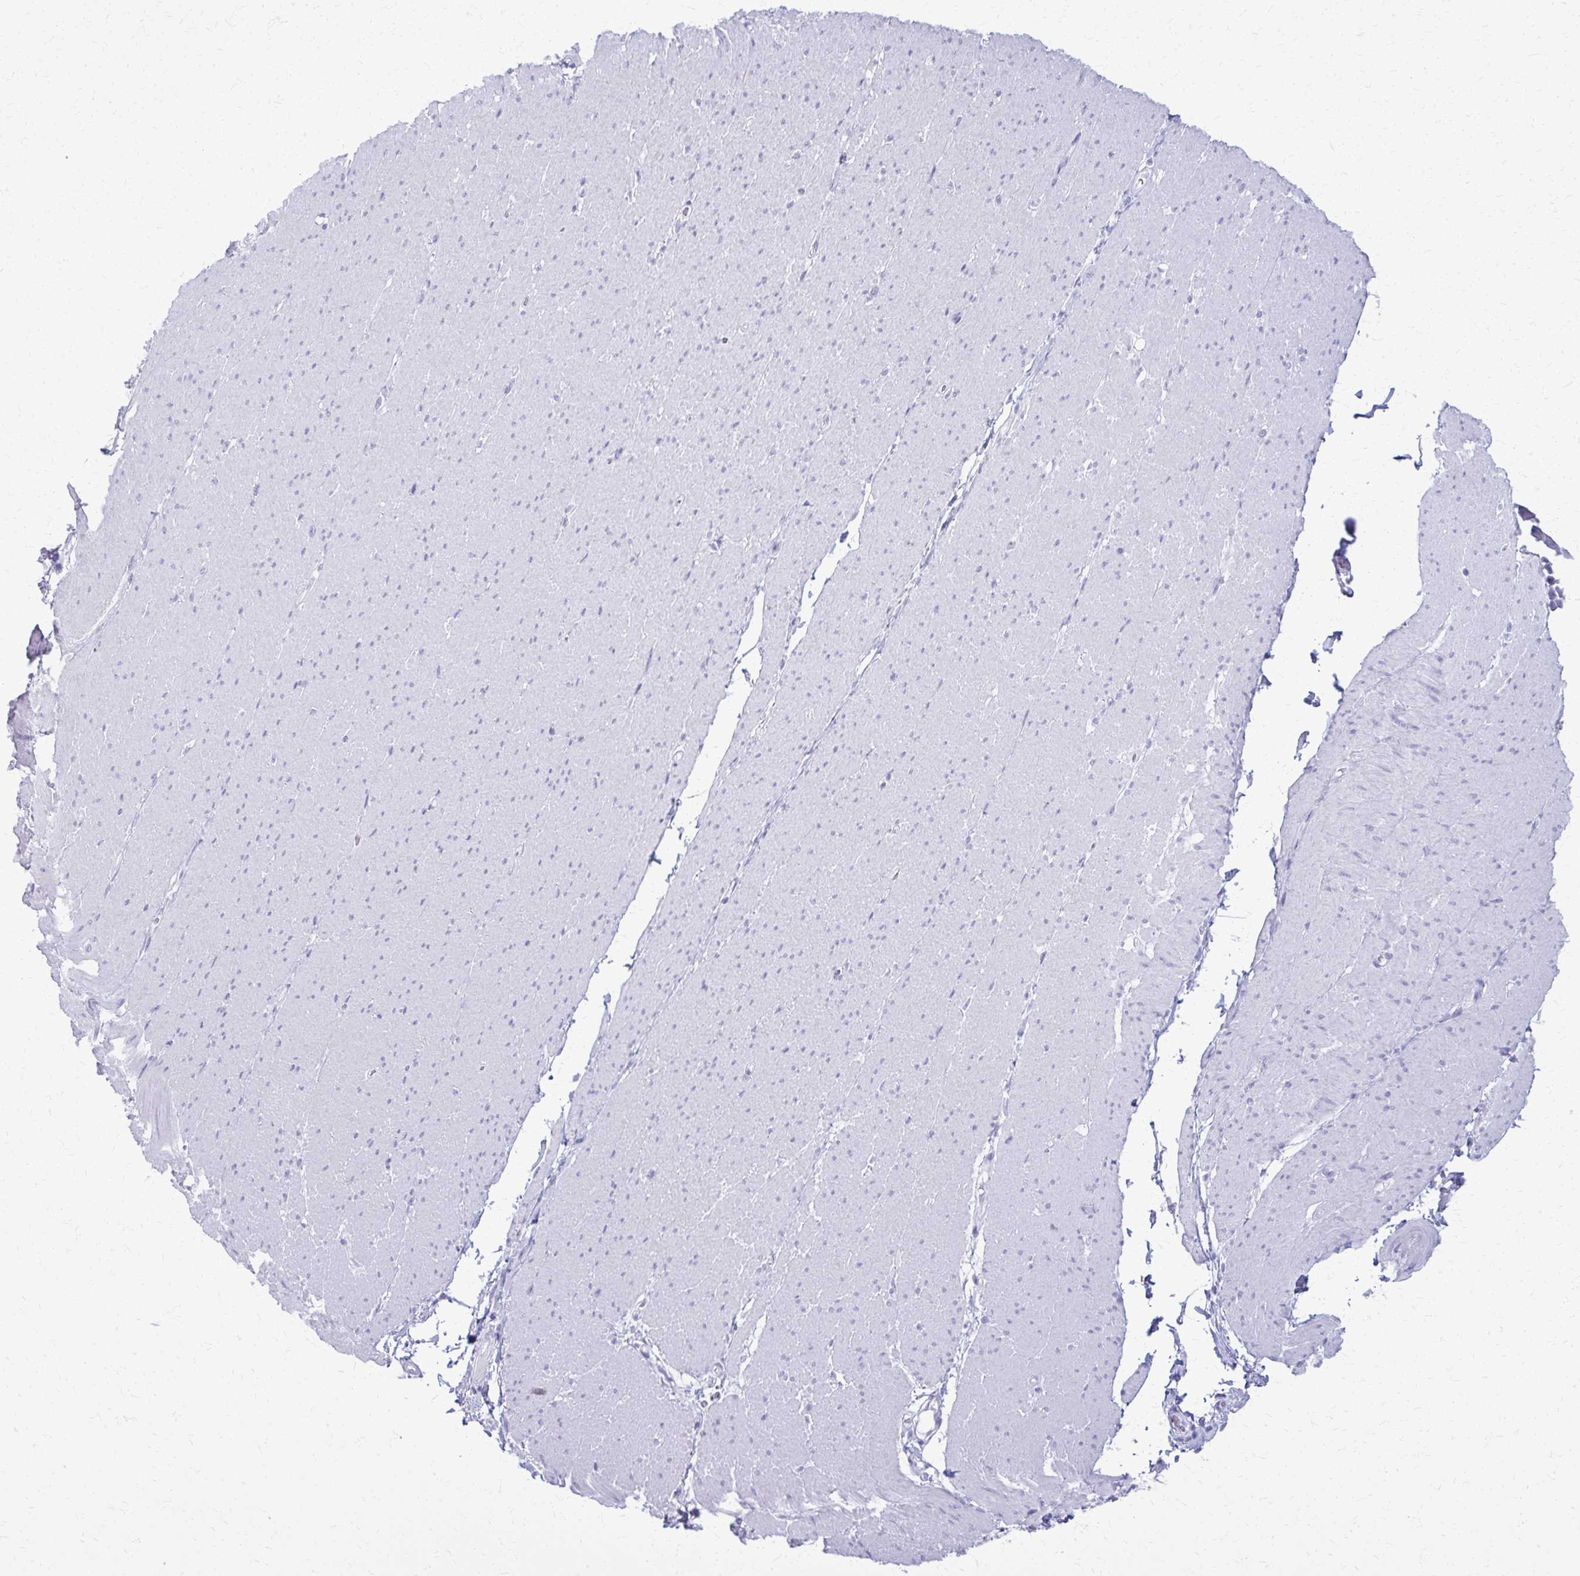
{"staining": {"intensity": "negative", "quantity": "none", "location": "none"}, "tissue": "smooth muscle", "cell_type": "Smooth muscle cells", "image_type": "normal", "snomed": [{"axis": "morphology", "description": "Normal tissue, NOS"}, {"axis": "topography", "description": "Smooth muscle"}, {"axis": "topography", "description": "Rectum"}], "caption": "This is an IHC image of normal smooth muscle. There is no staining in smooth muscle cells.", "gene": "ACSM2A", "patient": {"sex": "male", "age": 53}}